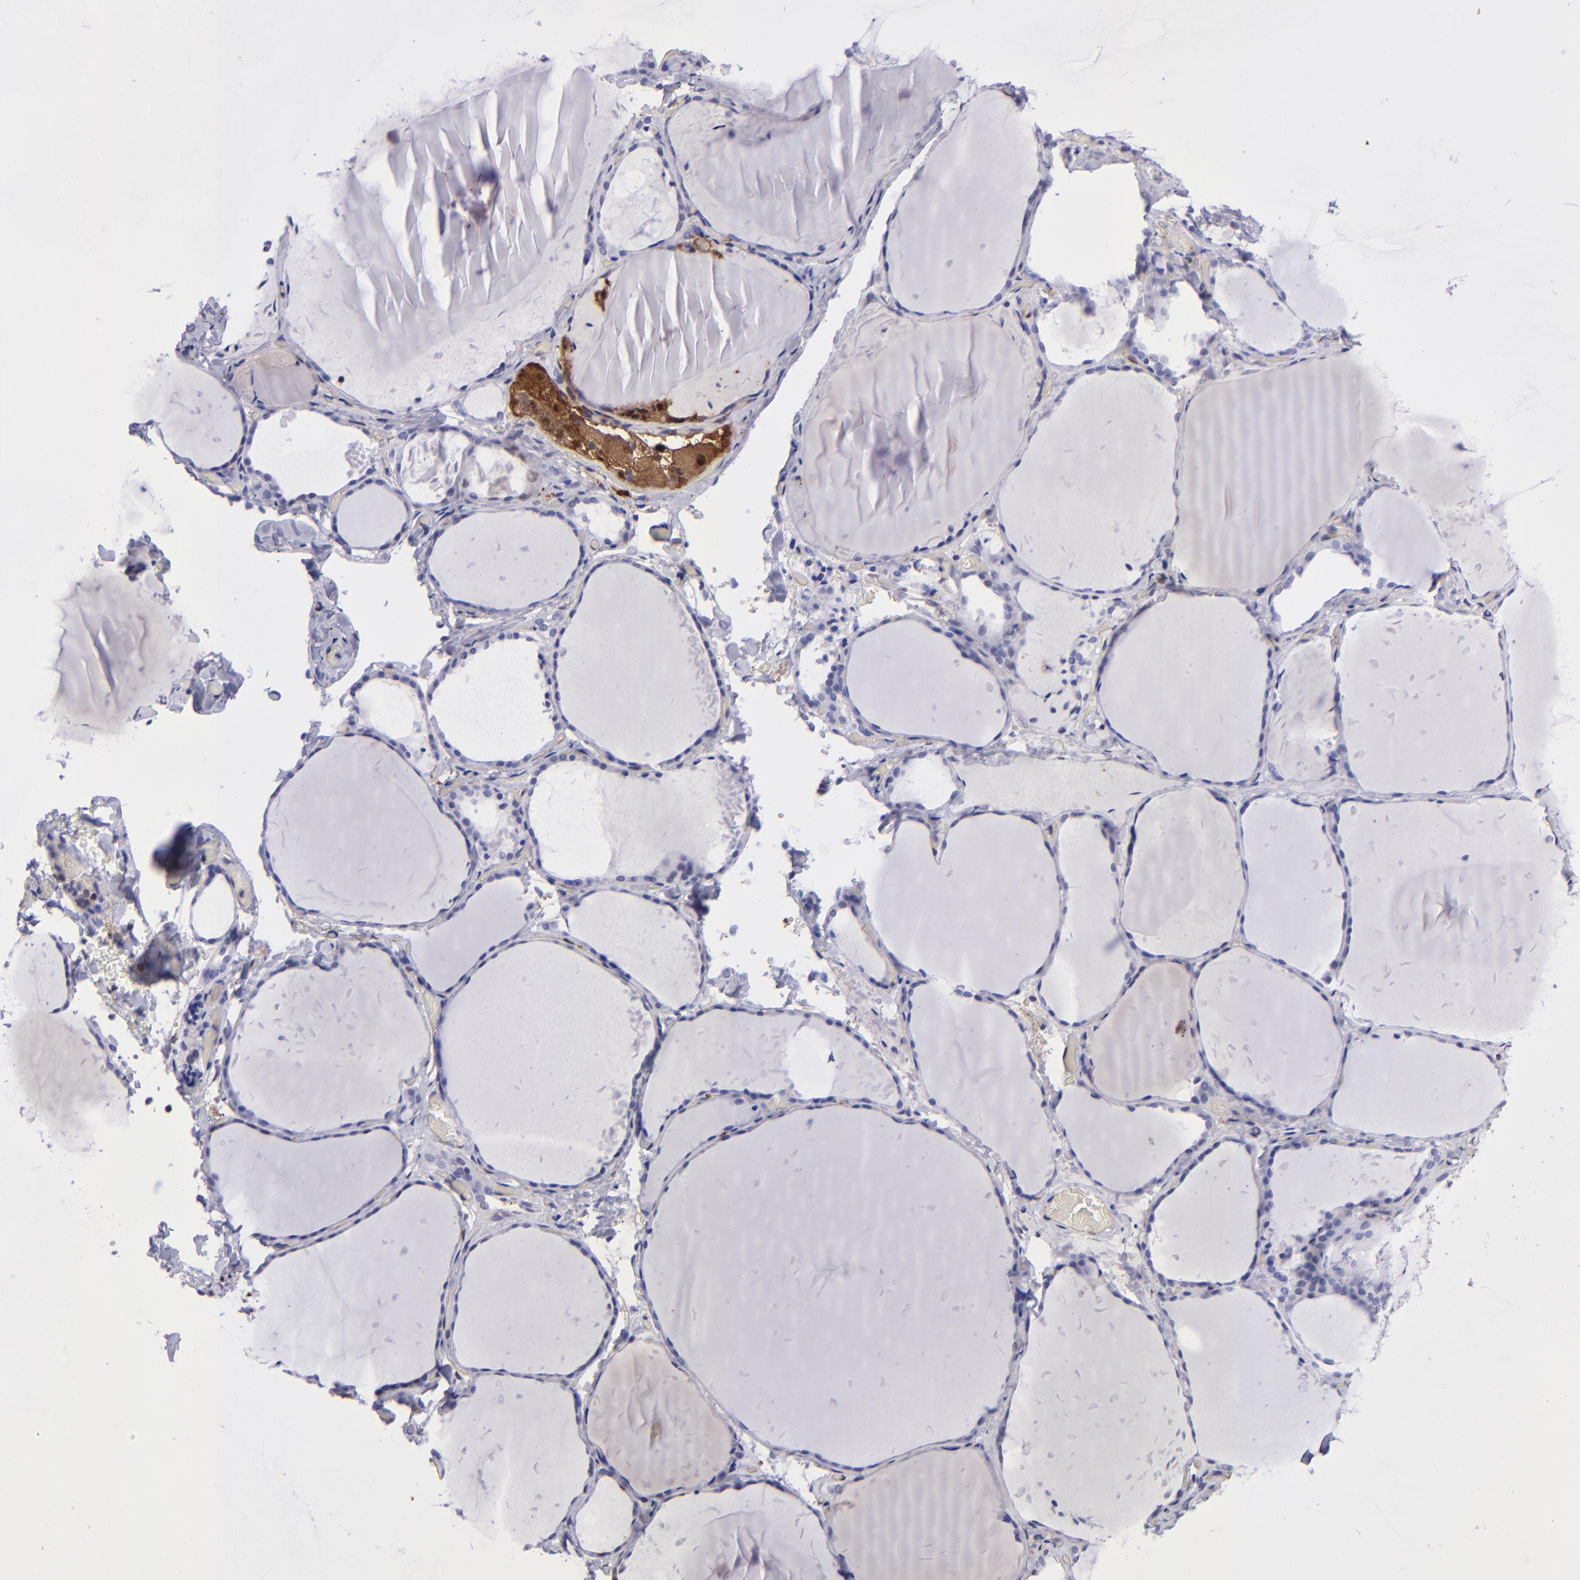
{"staining": {"intensity": "negative", "quantity": "none", "location": "none"}, "tissue": "thyroid gland", "cell_type": "Glandular cells", "image_type": "normal", "snomed": [{"axis": "morphology", "description": "Normal tissue, NOS"}, {"axis": "topography", "description": "Thyroid gland"}], "caption": "There is no significant expression in glandular cells of thyroid gland. (Stains: DAB (3,3'-diaminobenzidine) IHC with hematoxylin counter stain, Microscopy: brightfield microscopy at high magnification).", "gene": "TYMP", "patient": {"sex": "female", "age": 22}}